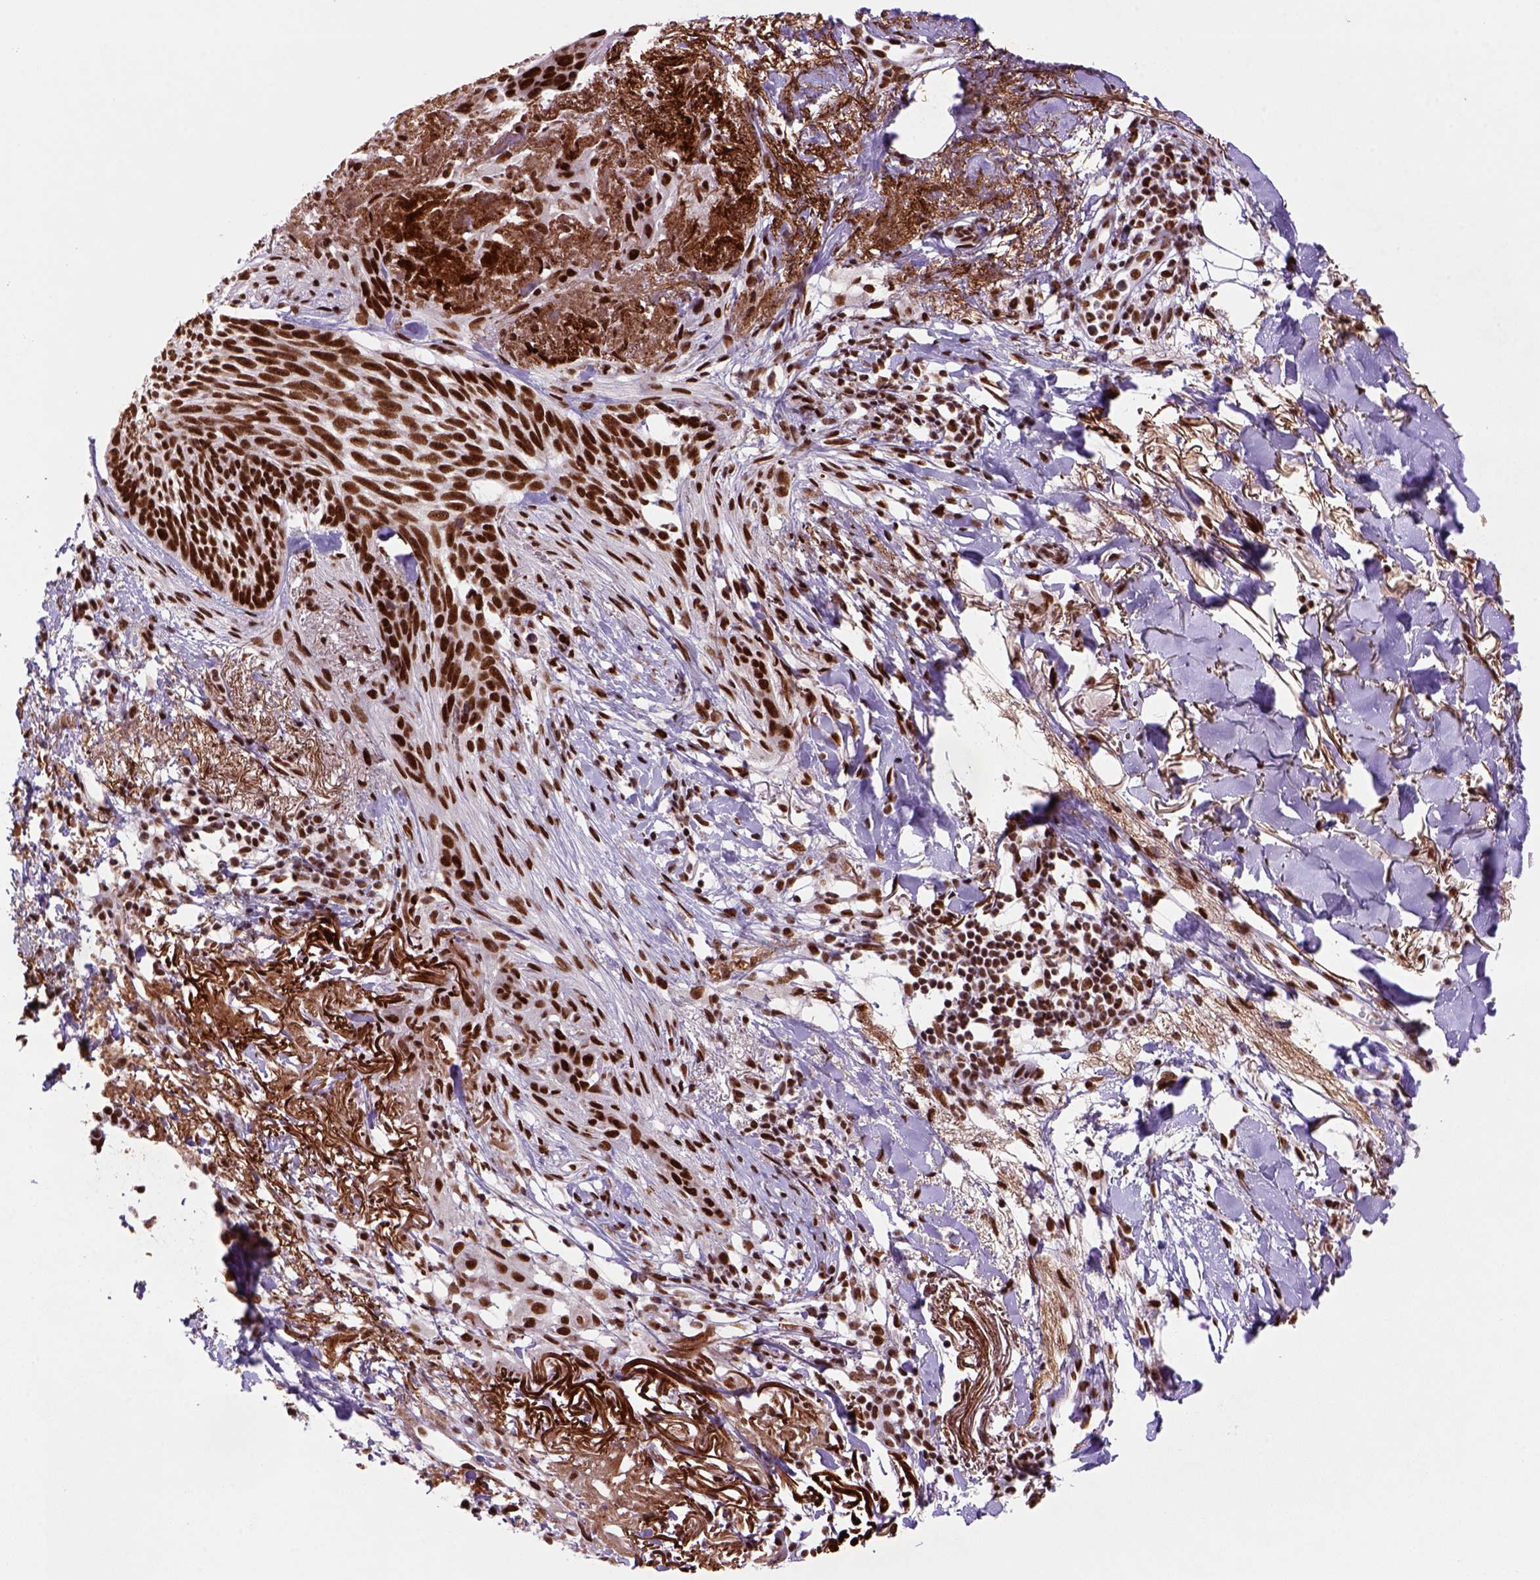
{"staining": {"intensity": "strong", "quantity": ">75%", "location": "nuclear"}, "tissue": "skin cancer", "cell_type": "Tumor cells", "image_type": "cancer", "snomed": [{"axis": "morphology", "description": "Normal tissue, NOS"}, {"axis": "morphology", "description": "Basal cell carcinoma"}, {"axis": "topography", "description": "Skin"}], "caption": "Protein analysis of skin cancer (basal cell carcinoma) tissue shows strong nuclear expression in about >75% of tumor cells.", "gene": "NSMCE2", "patient": {"sex": "male", "age": 84}}